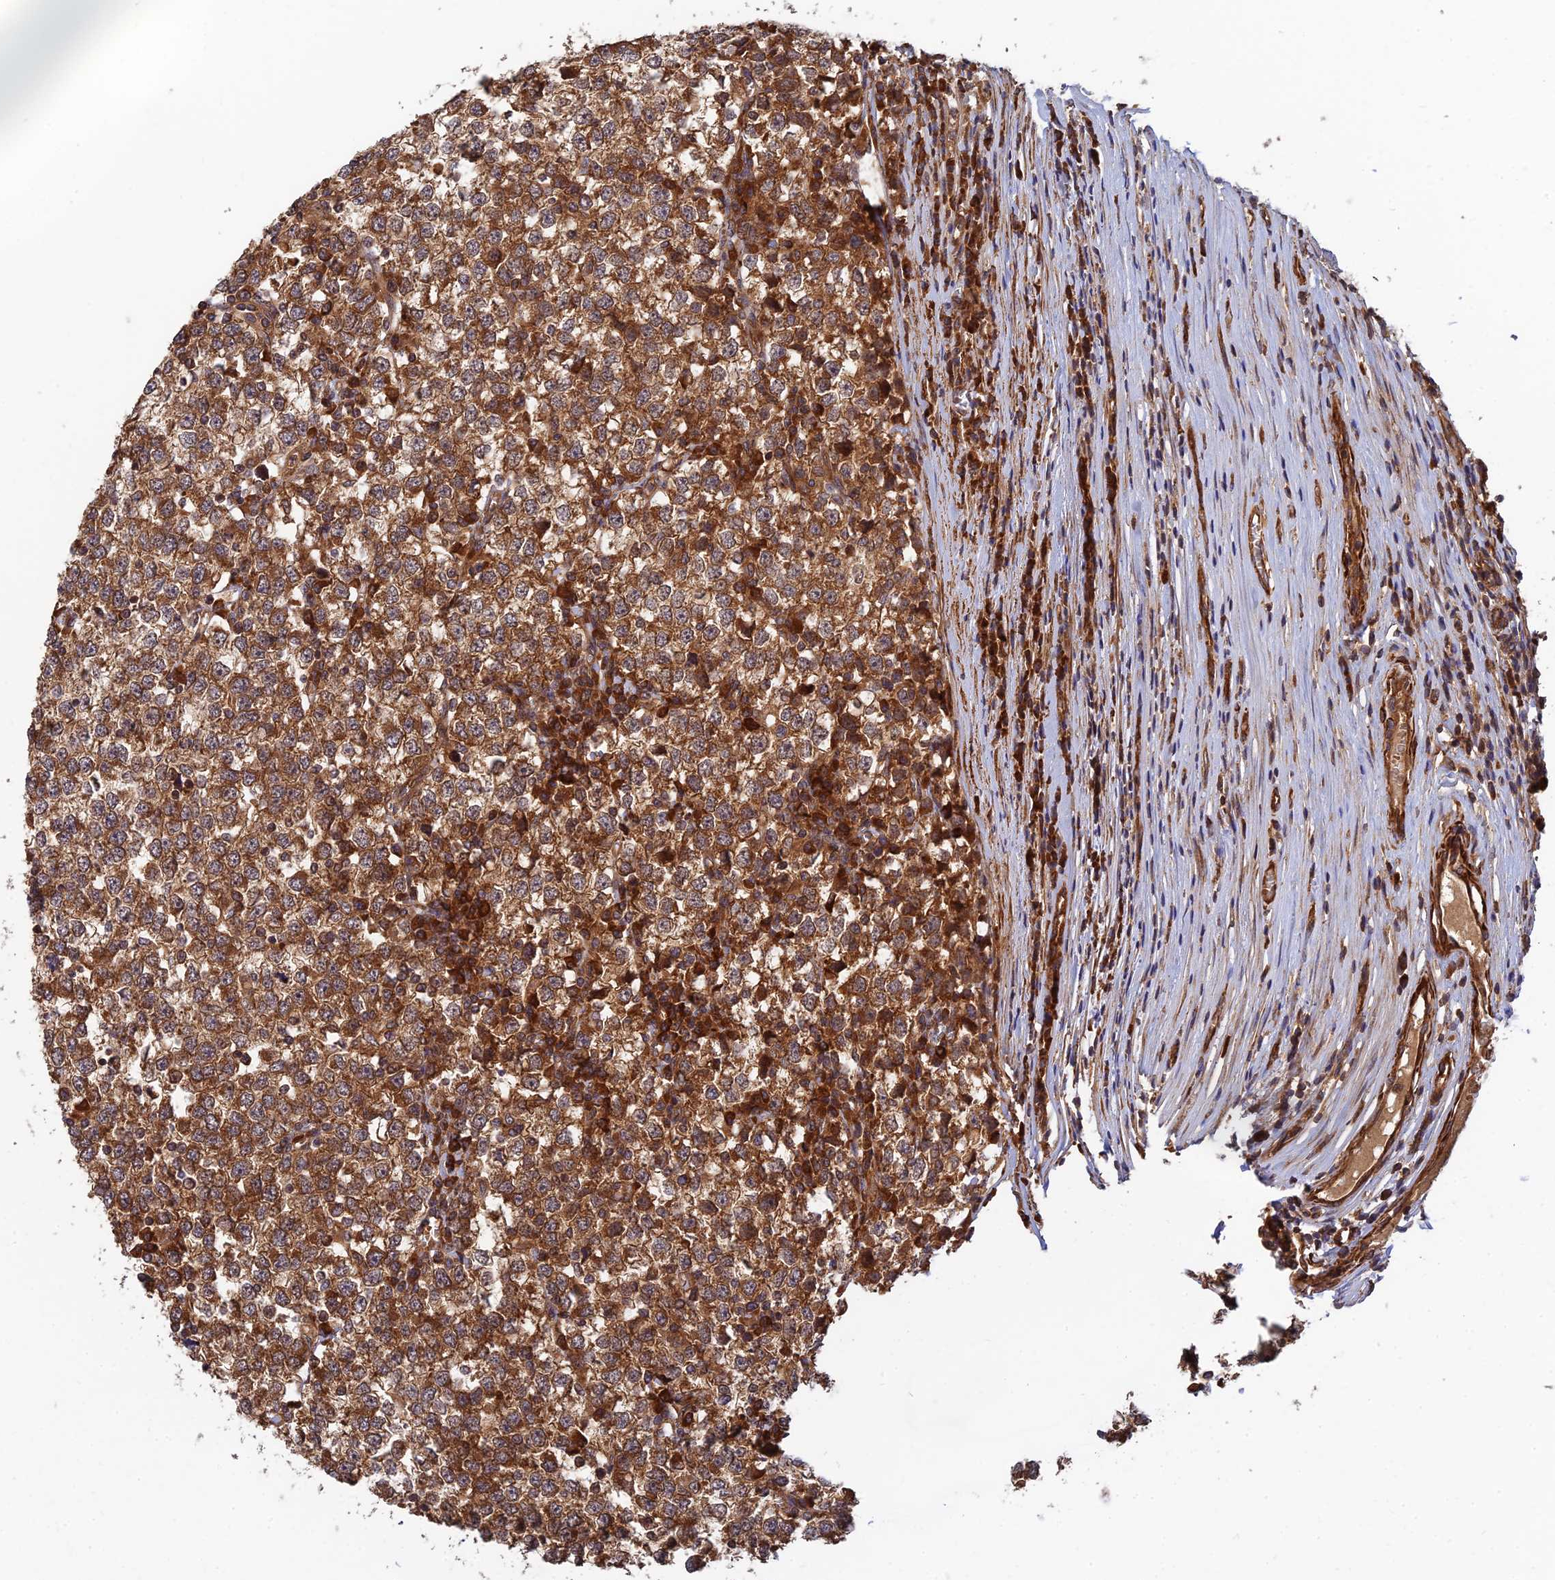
{"staining": {"intensity": "strong", "quantity": ">75%", "location": "cytoplasmic/membranous"}, "tissue": "testis cancer", "cell_type": "Tumor cells", "image_type": "cancer", "snomed": [{"axis": "morphology", "description": "Seminoma, NOS"}, {"axis": "topography", "description": "Testis"}], "caption": "High-magnification brightfield microscopy of testis cancer stained with DAB (3,3'-diaminobenzidine) (brown) and counterstained with hematoxylin (blue). tumor cells exhibit strong cytoplasmic/membranous positivity is present in about>75% of cells. The protein is shown in brown color, while the nuclei are stained blue.", "gene": "RELCH", "patient": {"sex": "male", "age": 65}}